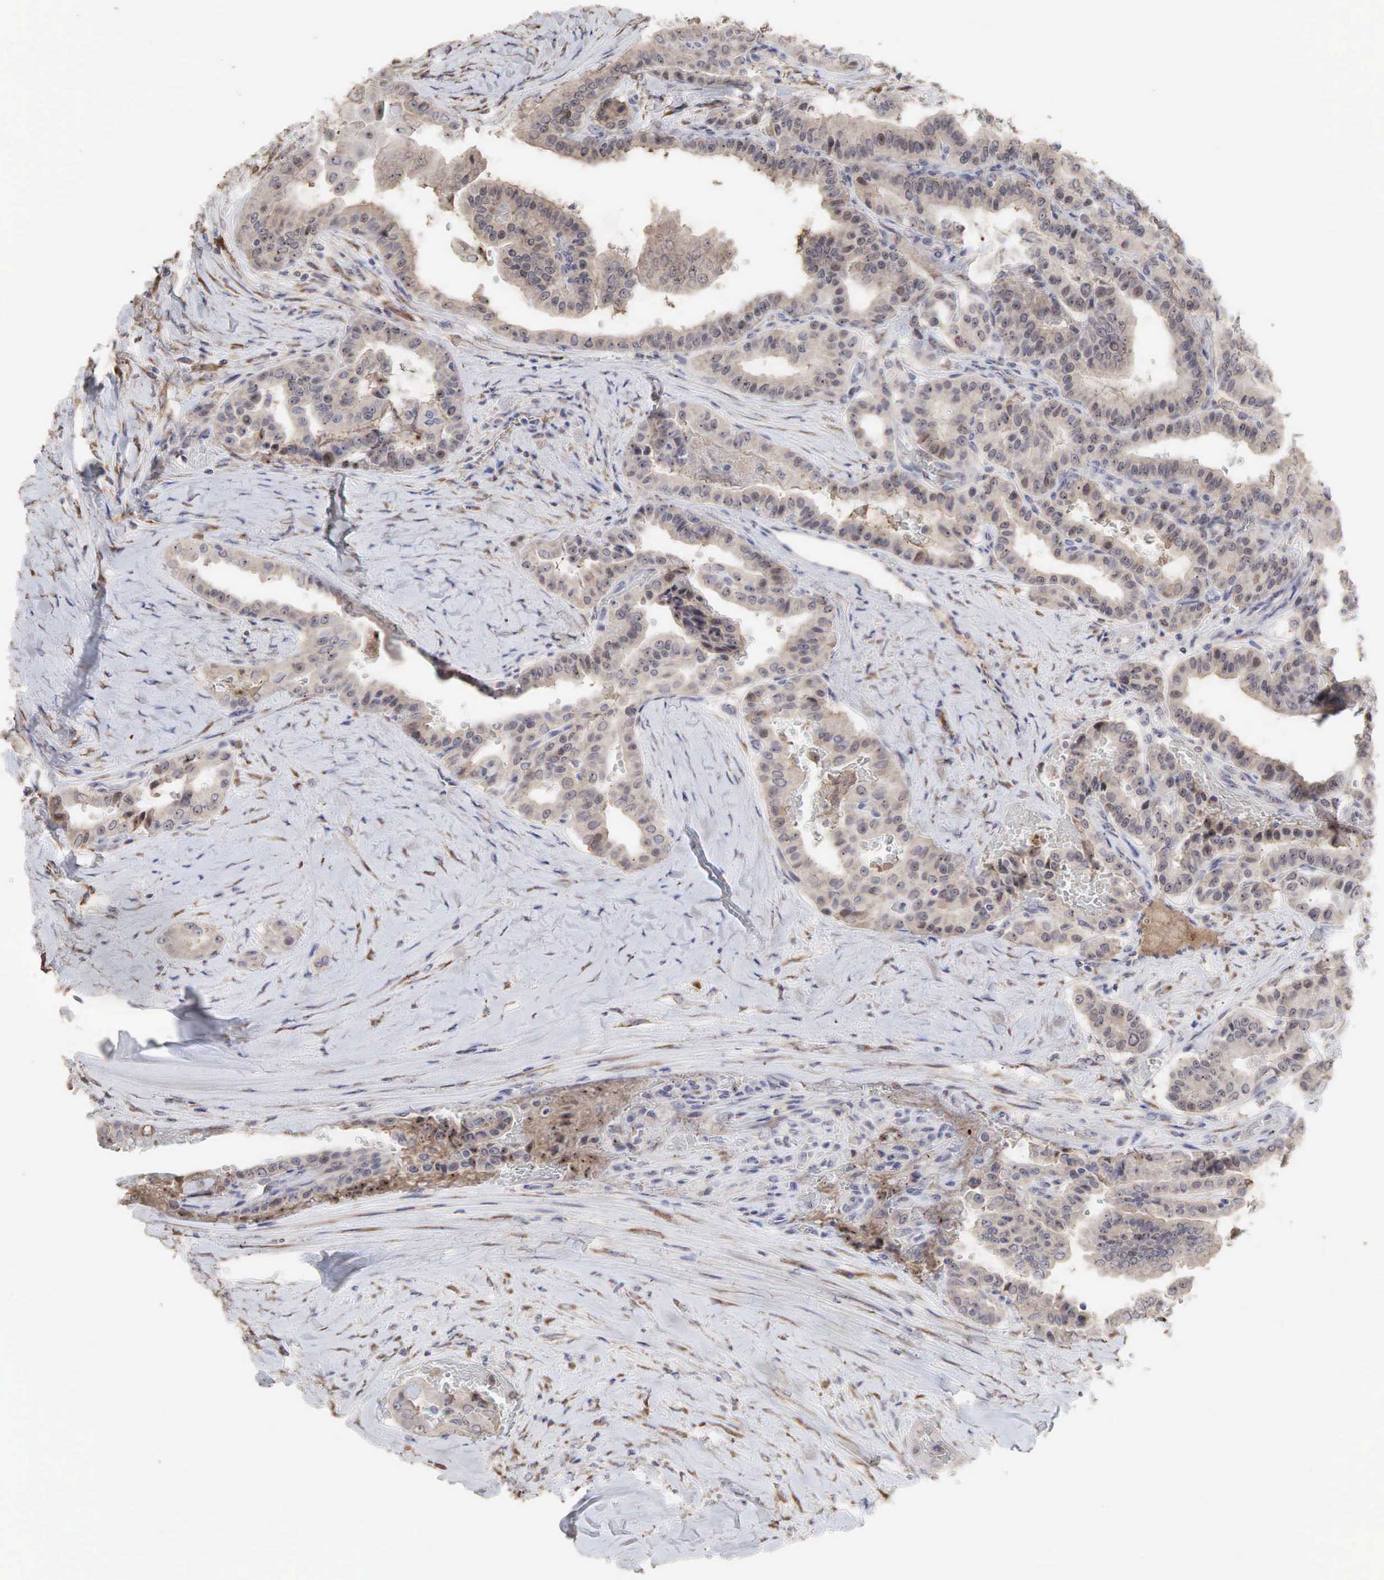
{"staining": {"intensity": "moderate", "quantity": ">75%", "location": "cytoplasmic/membranous,nuclear"}, "tissue": "thyroid cancer", "cell_type": "Tumor cells", "image_type": "cancer", "snomed": [{"axis": "morphology", "description": "Papillary adenocarcinoma, NOS"}, {"axis": "topography", "description": "Thyroid gland"}], "caption": "IHC (DAB (3,3'-diaminobenzidine)) staining of papillary adenocarcinoma (thyroid) displays moderate cytoplasmic/membranous and nuclear protein expression in about >75% of tumor cells. (brown staining indicates protein expression, while blue staining denotes nuclei).", "gene": "DKC1", "patient": {"sex": "male", "age": 87}}